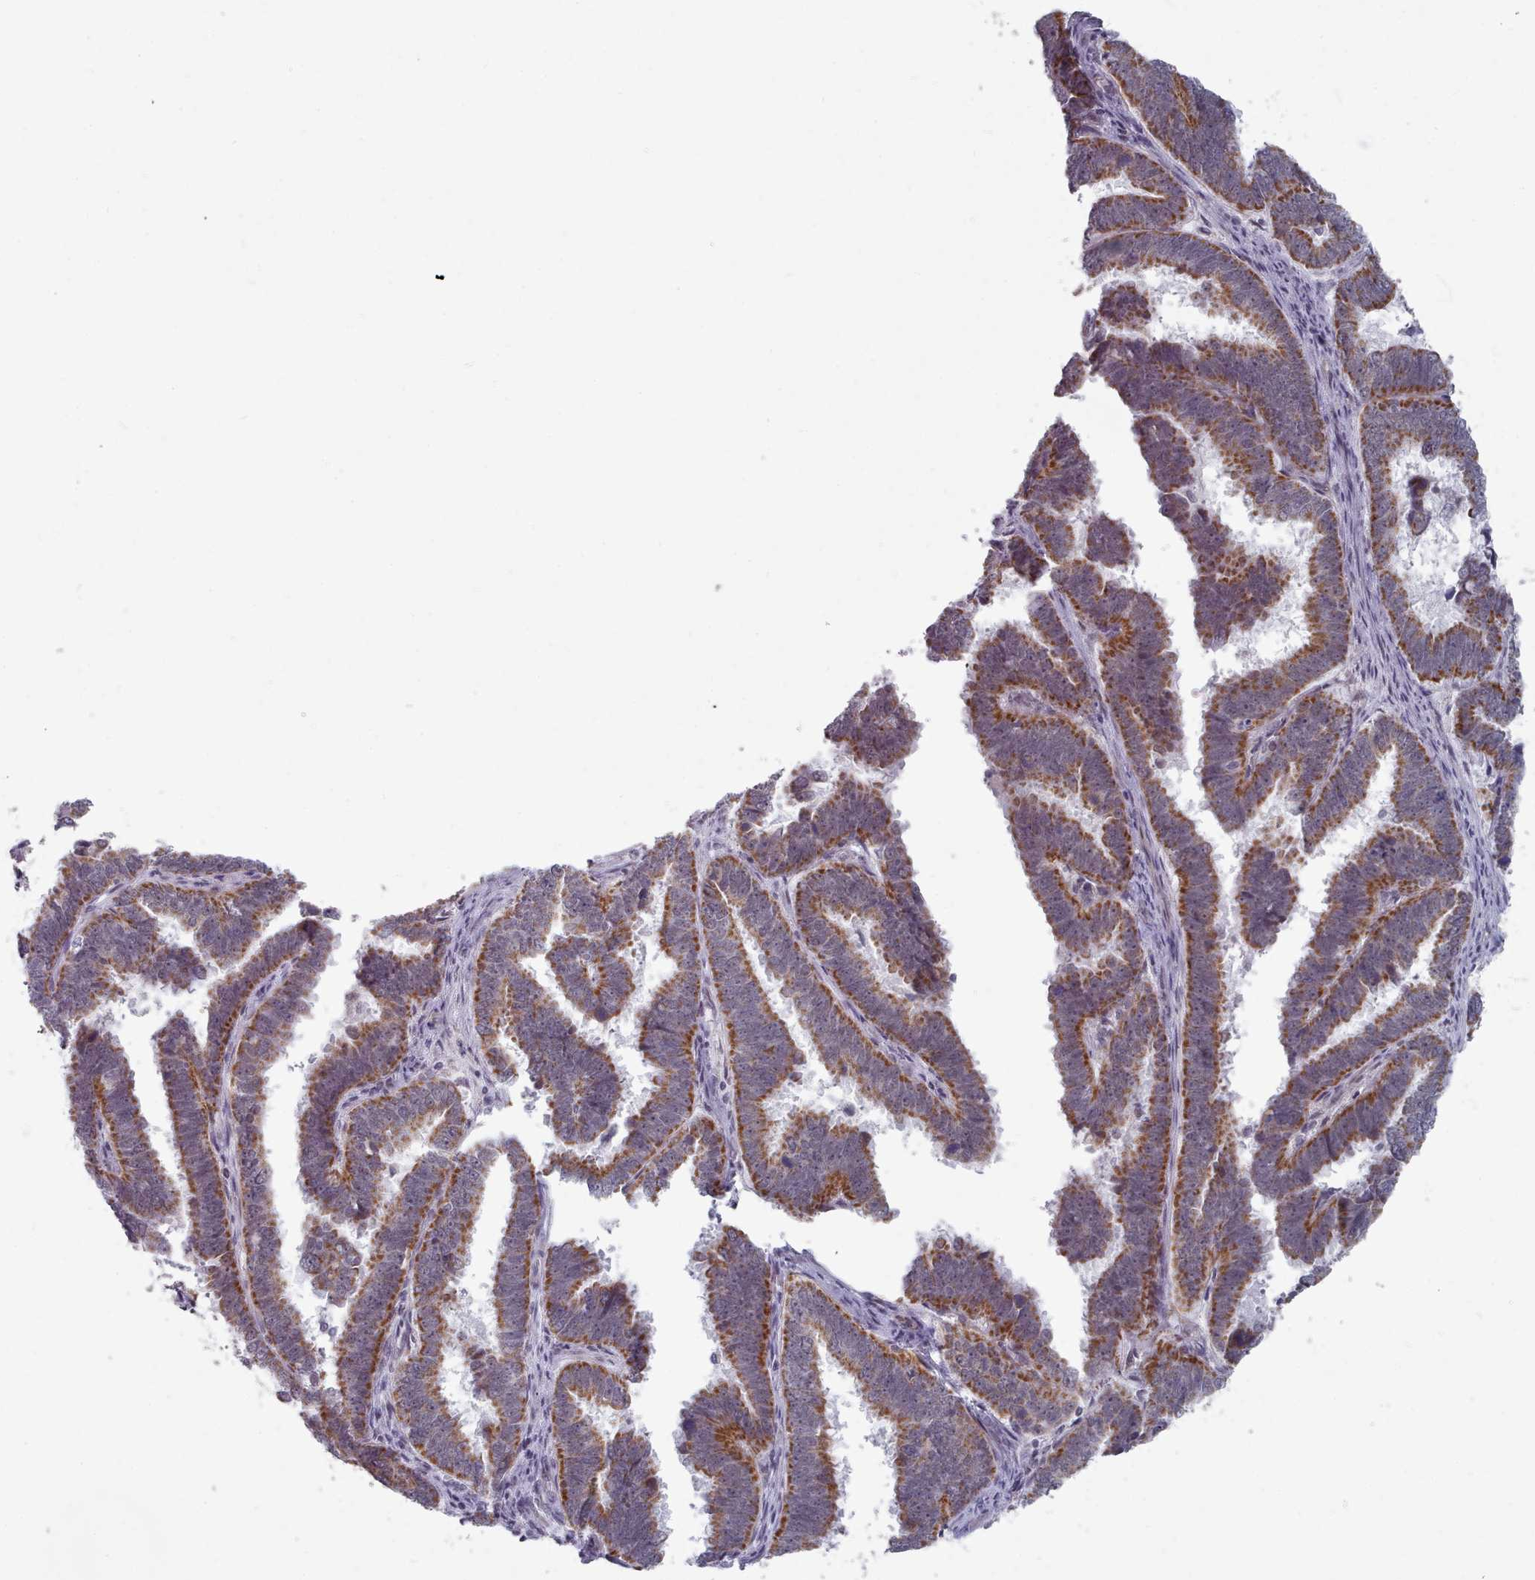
{"staining": {"intensity": "strong", "quantity": ">75%", "location": "cytoplasmic/membranous"}, "tissue": "endometrial cancer", "cell_type": "Tumor cells", "image_type": "cancer", "snomed": [{"axis": "morphology", "description": "Adenocarcinoma, NOS"}, {"axis": "topography", "description": "Endometrium"}], "caption": "About >75% of tumor cells in adenocarcinoma (endometrial) reveal strong cytoplasmic/membranous protein positivity as visualized by brown immunohistochemical staining.", "gene": "TRARG1", "patient": {"sex": "female", "age": 75}}